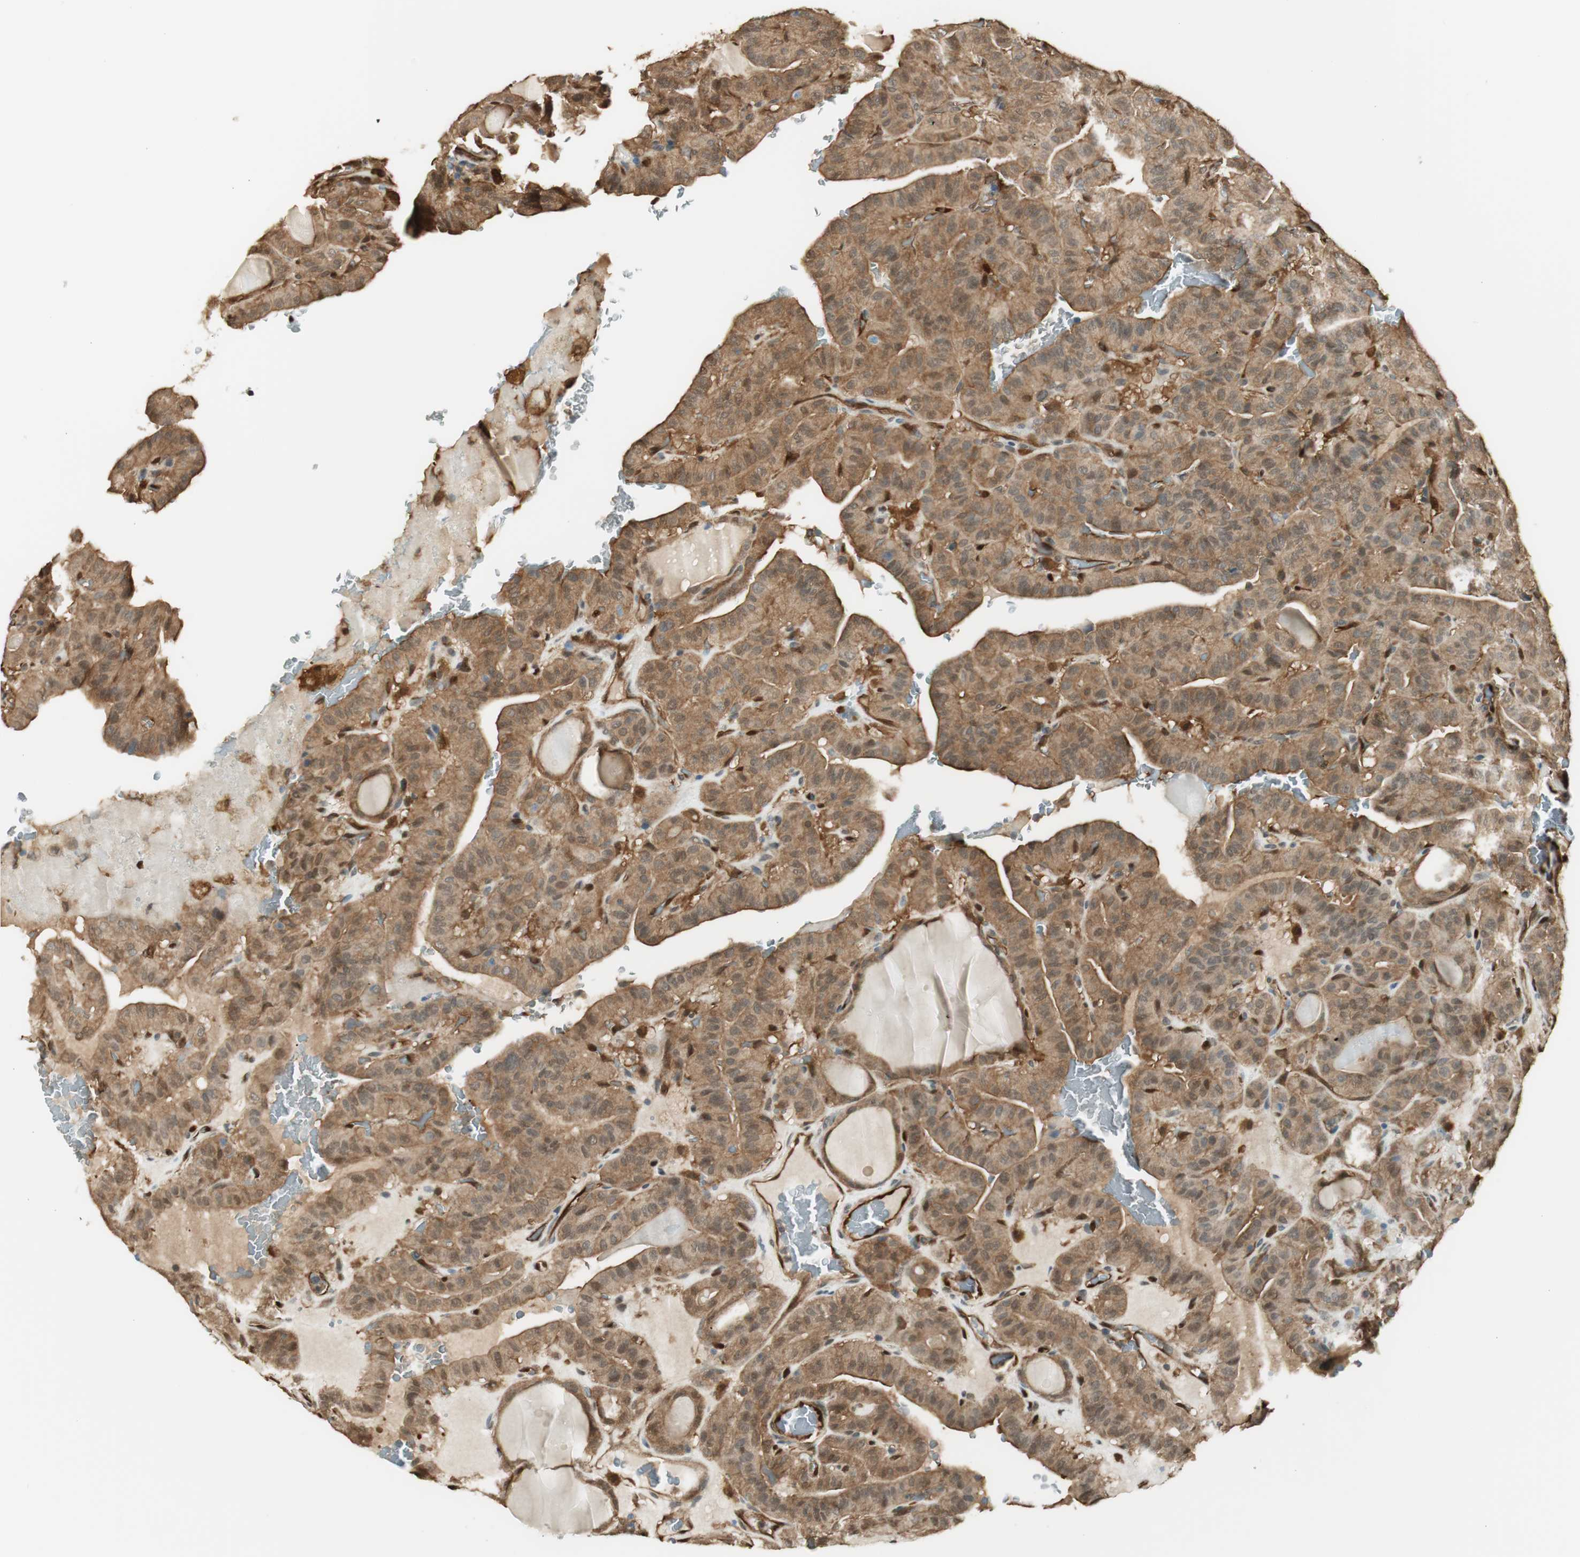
{"staining": {"intensity": "moderate", "quantity": ">75%", "location": "cytoplasmic/membranous,nuclear"}, "tissue": "thyroid cancer", "cell_type": "Tumor cells", "image_type": "cancer", "snomed": [{"axis": "morphology", "description": "Papillary adenocarcinoma, NOS"}, {"axis": "topography", "description": "Thyroid gland"}], "caption": "A medium amount of moderate cytoplasmic/membranous and nuclear positivity is identified in about >75% of tumor cells in thyroid cancer (papillary adenocarcinoma) tissue.", "gene": "SERPINB6", "patient": {"sex": "male", "age": 77}}